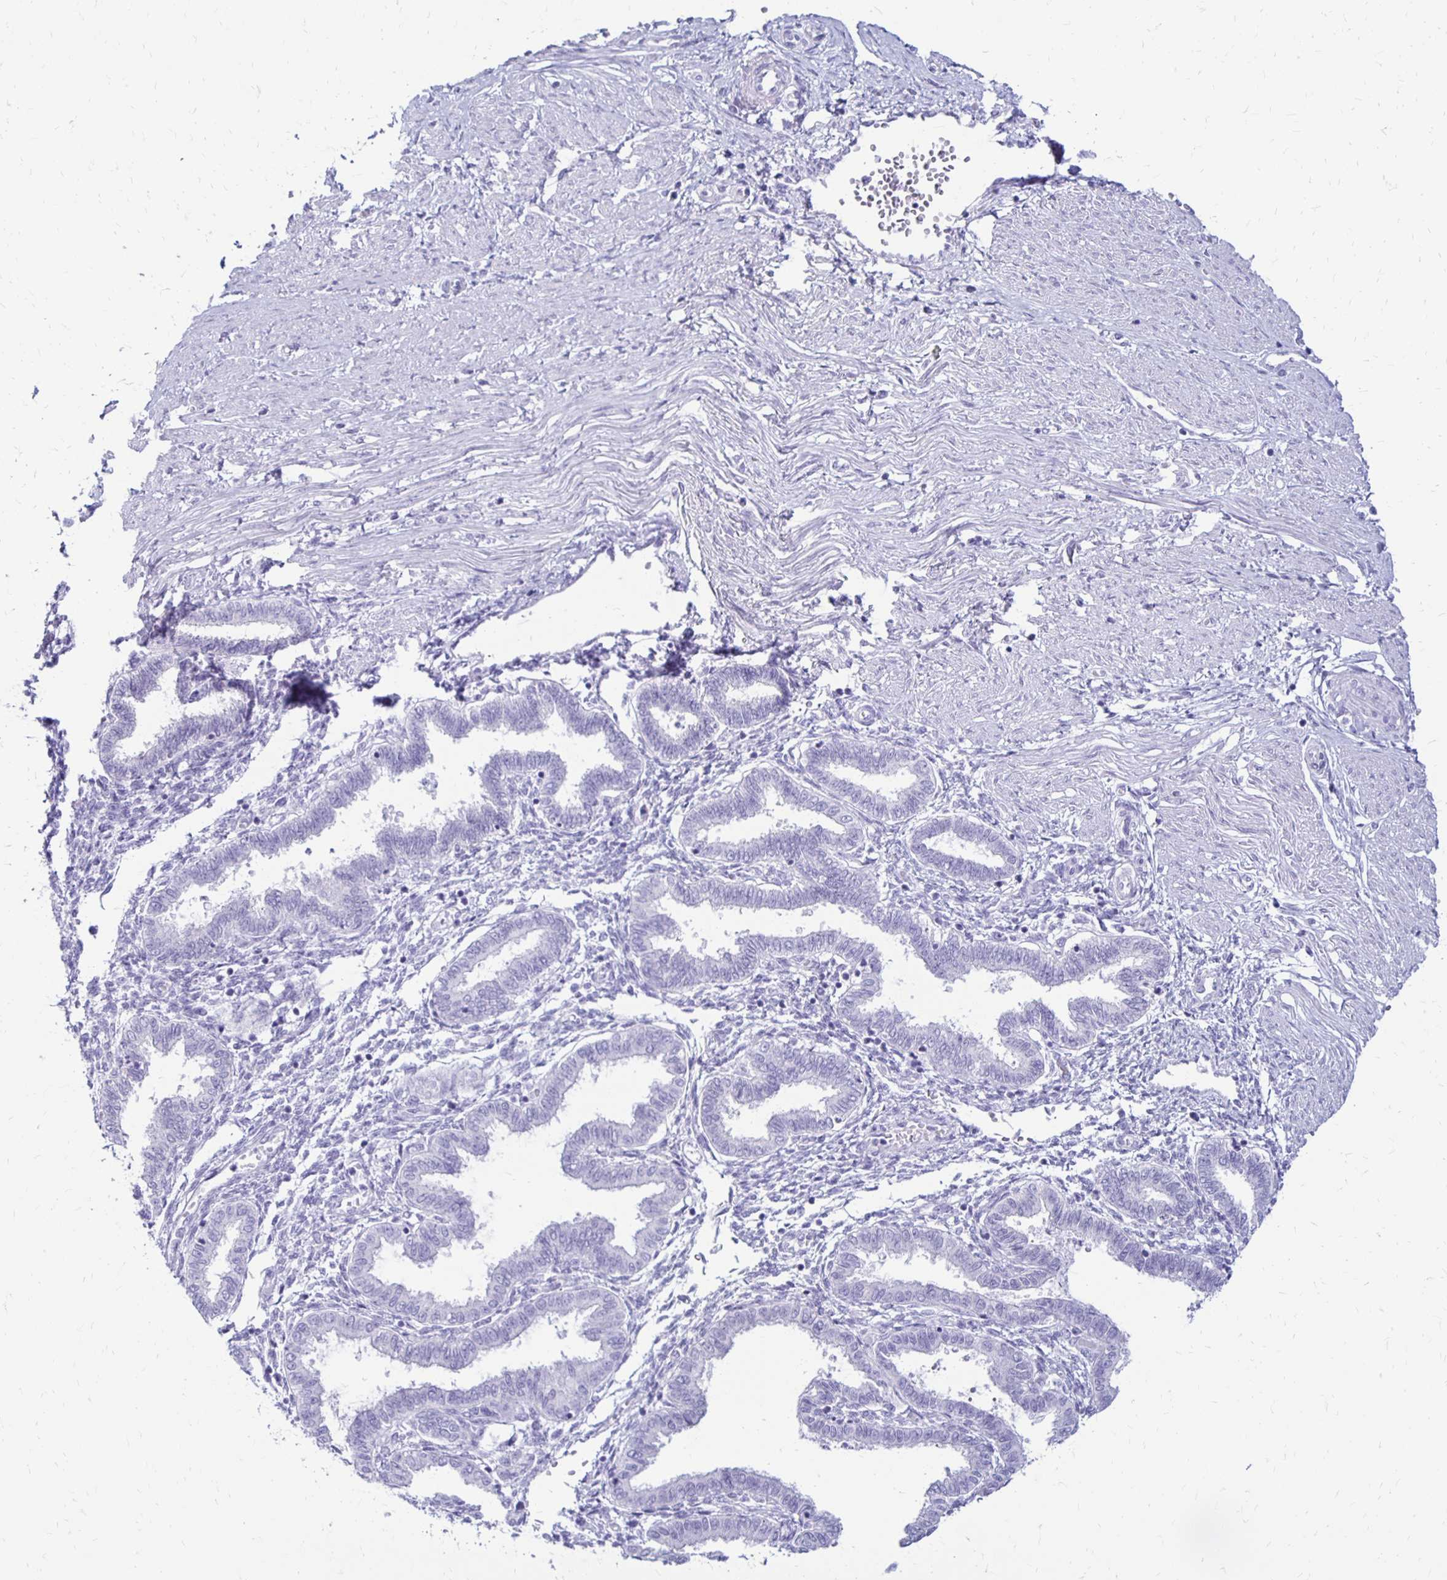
{"staining": {"intensity": "negative", "quantity": "none", "location": "none"}, "tissue": "endometrium", "cell_type": "Cells in endometrial stroma", "image_type": "normal", "snomed": [{"axis": "morphology", "description": "Normal tissue, NOS"}, {"axis": "topography", "description": "Endometrium"}], "caption": "Immunohistochemistry (IHC) photomicrograph of unremarkable endometrium: endometrium stained with DAB (3,3'-diaminobenzidine) shows no significant protein staining in cells in endometrial stroma. The staining was performed using DAB to visualize the protein expression in brown, while the nuclei were stained in blue with hematoxylin (Magnification: 20x).", "gene": "RYR1", "patient": {"sex": "female", "age": 33}}